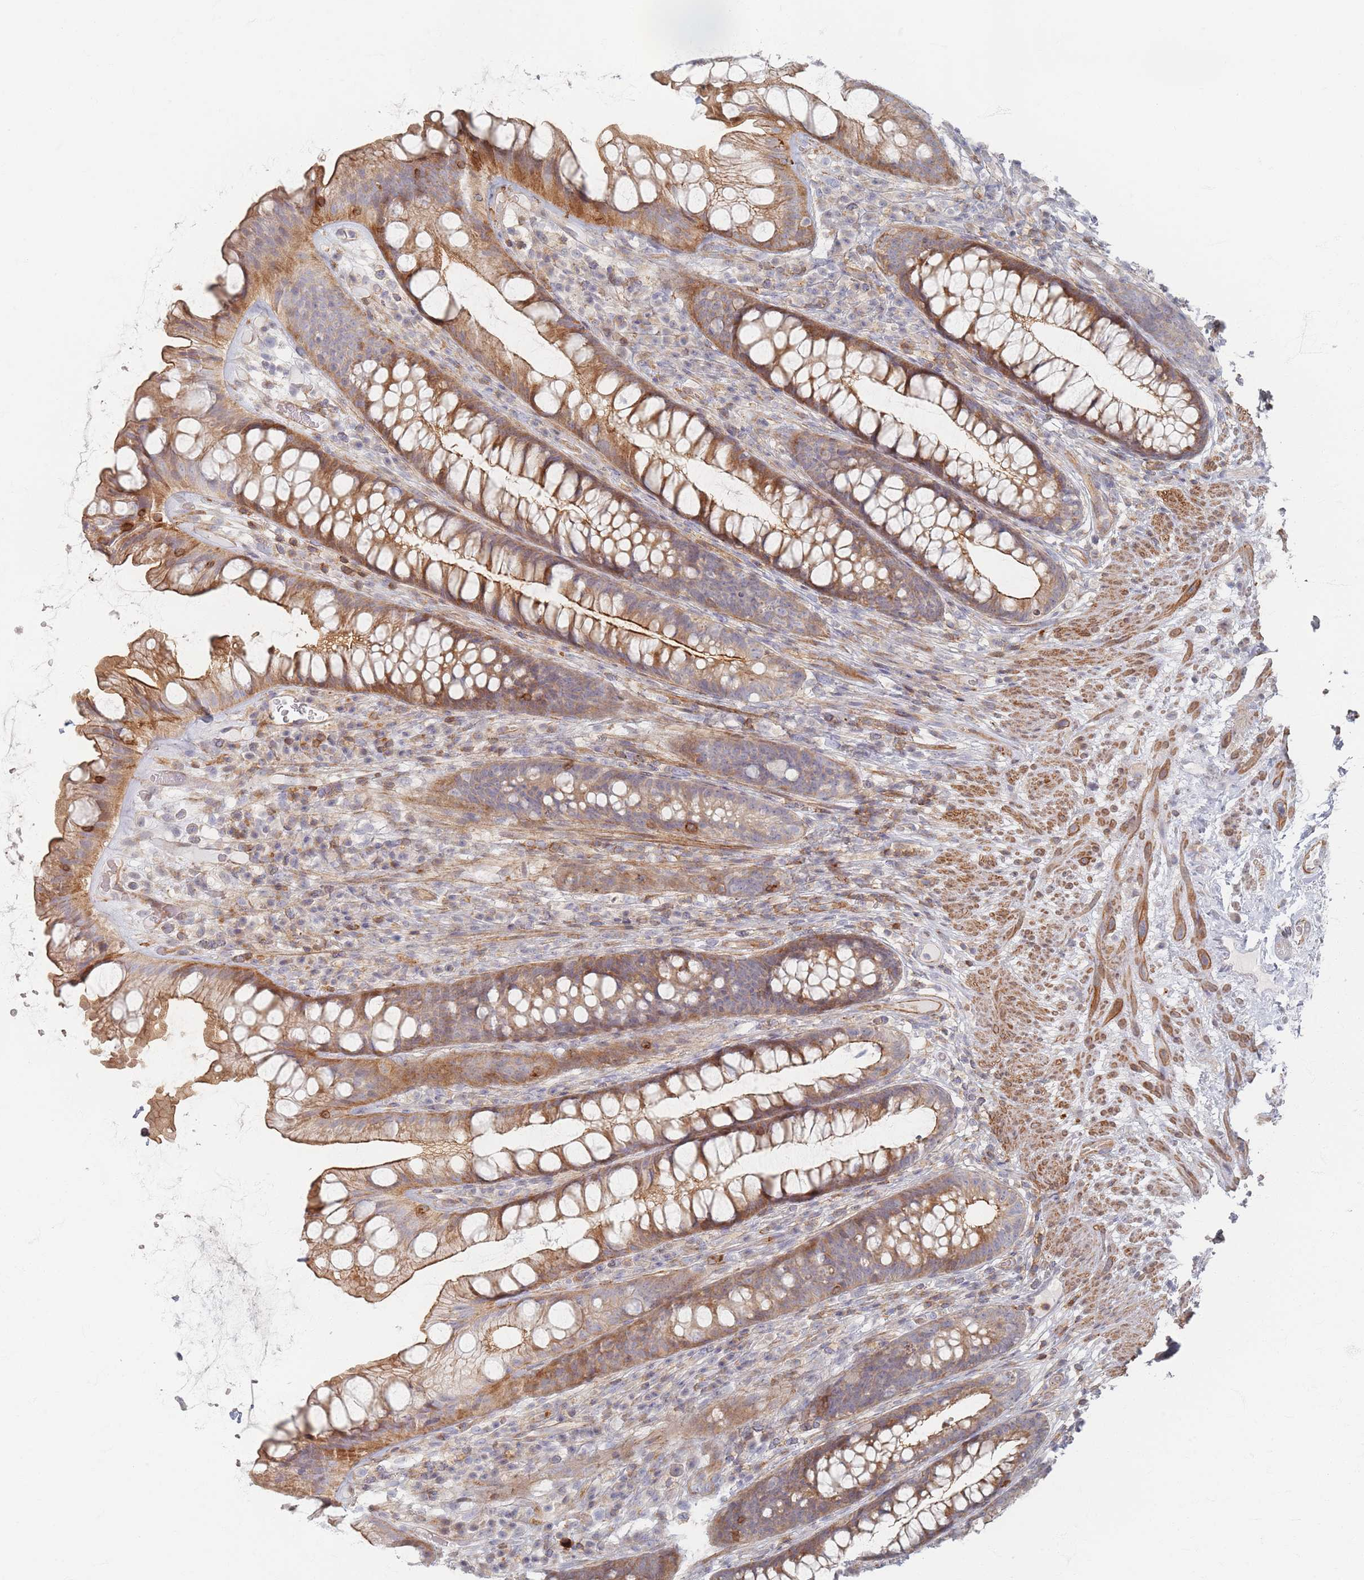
{"staining": {"intensity": "moderate", "quantity": "25%-75%", "location": "cytoplasmic/membranous"}, "tissue": "rectum", "cell_type": "Glandular cells", "image_type": "normal", "snomed": [{"axis": "morphology", "description": "Normal tissue, NOS"}, {"axis": "topography", "description": "Rectum"}], "caption": "Protein expression by immunohistochemistry (IHC) shows moderate cytoplasmic/membranous expression in about 25%-75% of glandular cells in unremarkable rectum. (Brightfield microscopy of DAB IHC at high magnification).", "gene": "ZKSCAN7", "patient": {"sex": "male", "age": 74}}